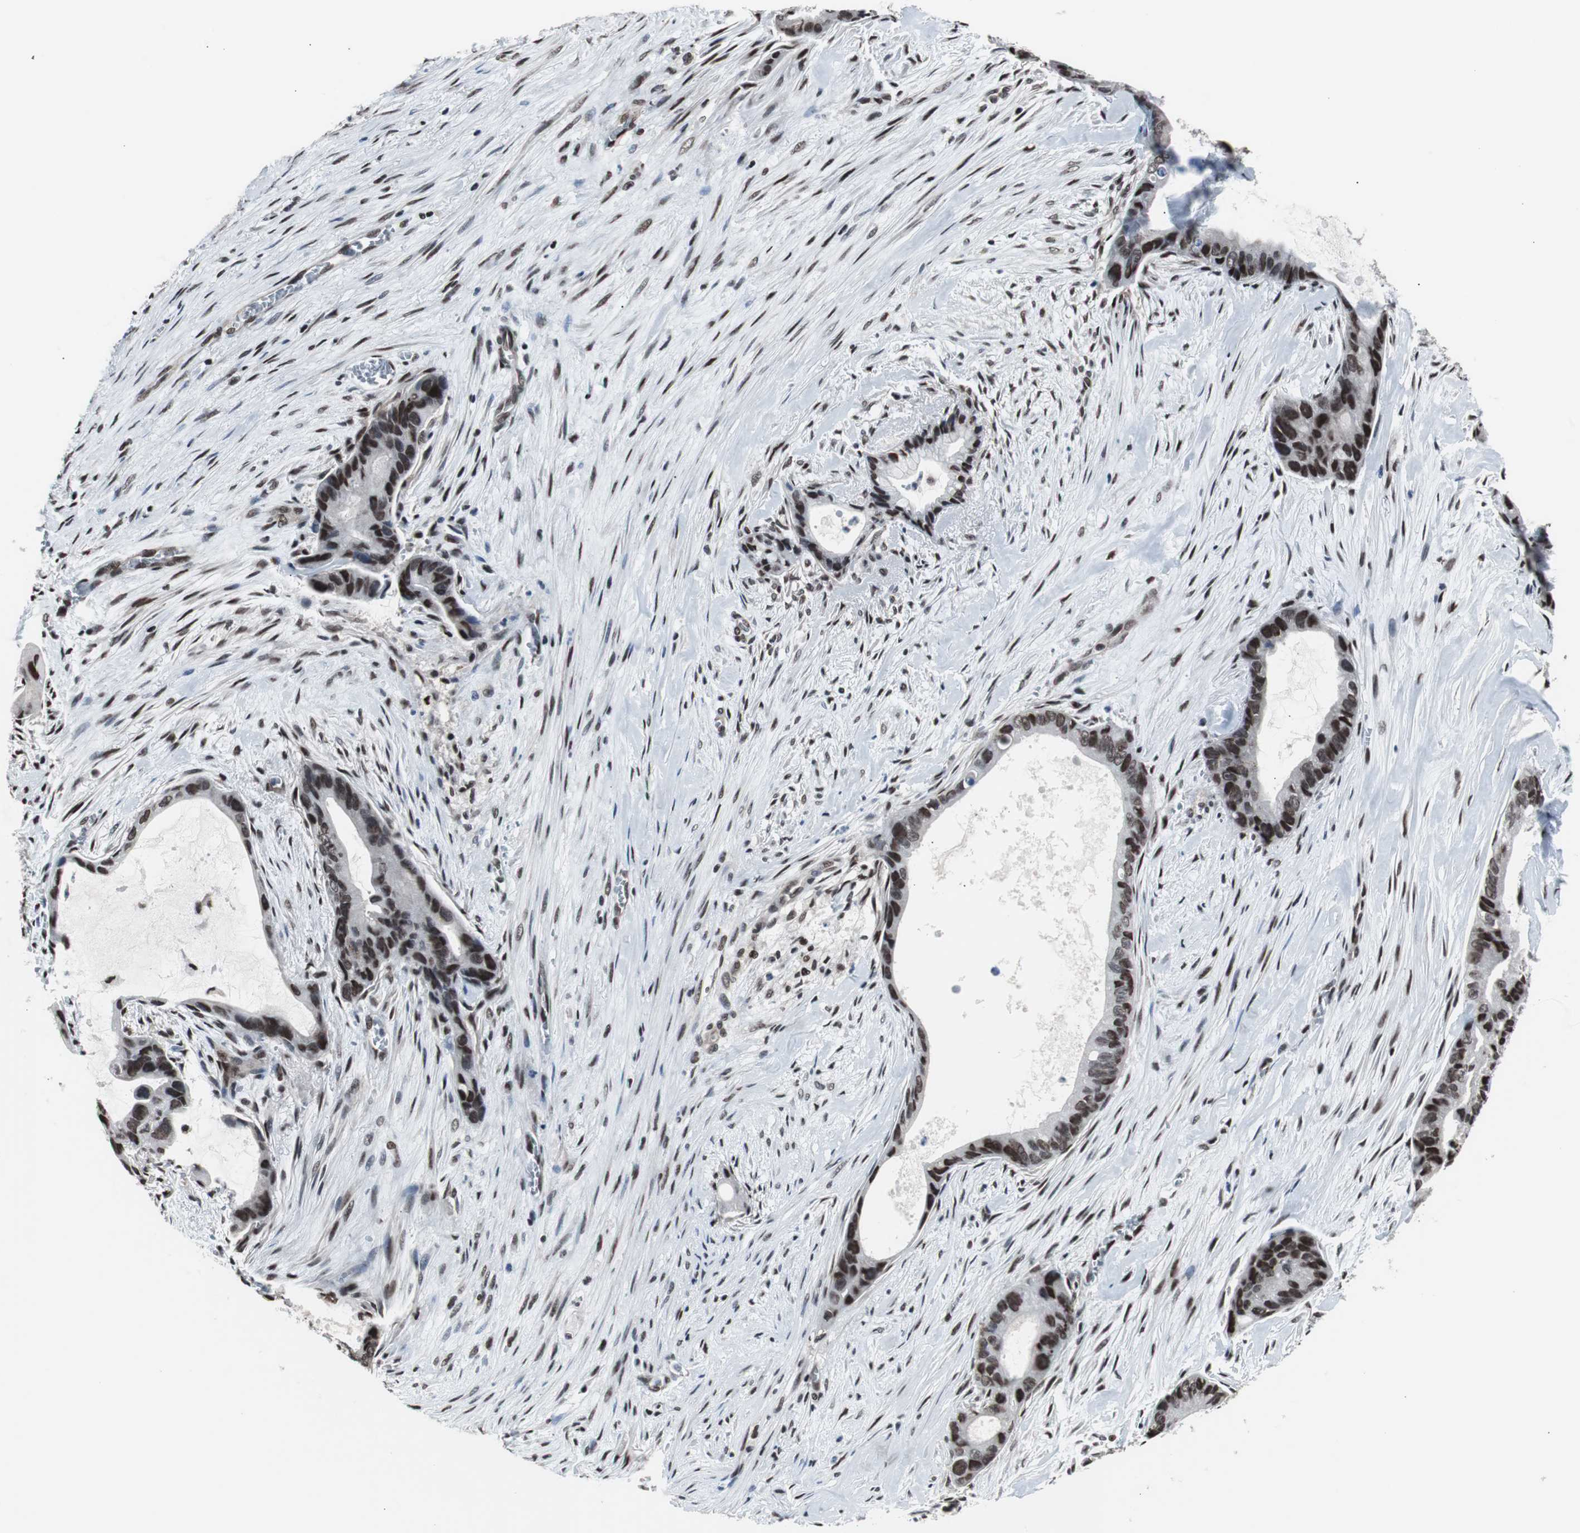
{"staining": {"intensity": "strong", "quantity": ">75%", "location": "nuclear"}, "tissue": "liver cancer", "cell_type": "Tumor cells", "image_type": "cancer", "snomed": [{"axis": "morphology", "description": "Cholangiocarcinoma"}, {"axis": "topography", "description": "Liver"}], "caption": "Human liver cancer (cholangiocarcinoma) stained with a protein marker displays strong staining in tumor cells.", "gene": "POGZ", "patient": {"sex": "female", "age": 55}}